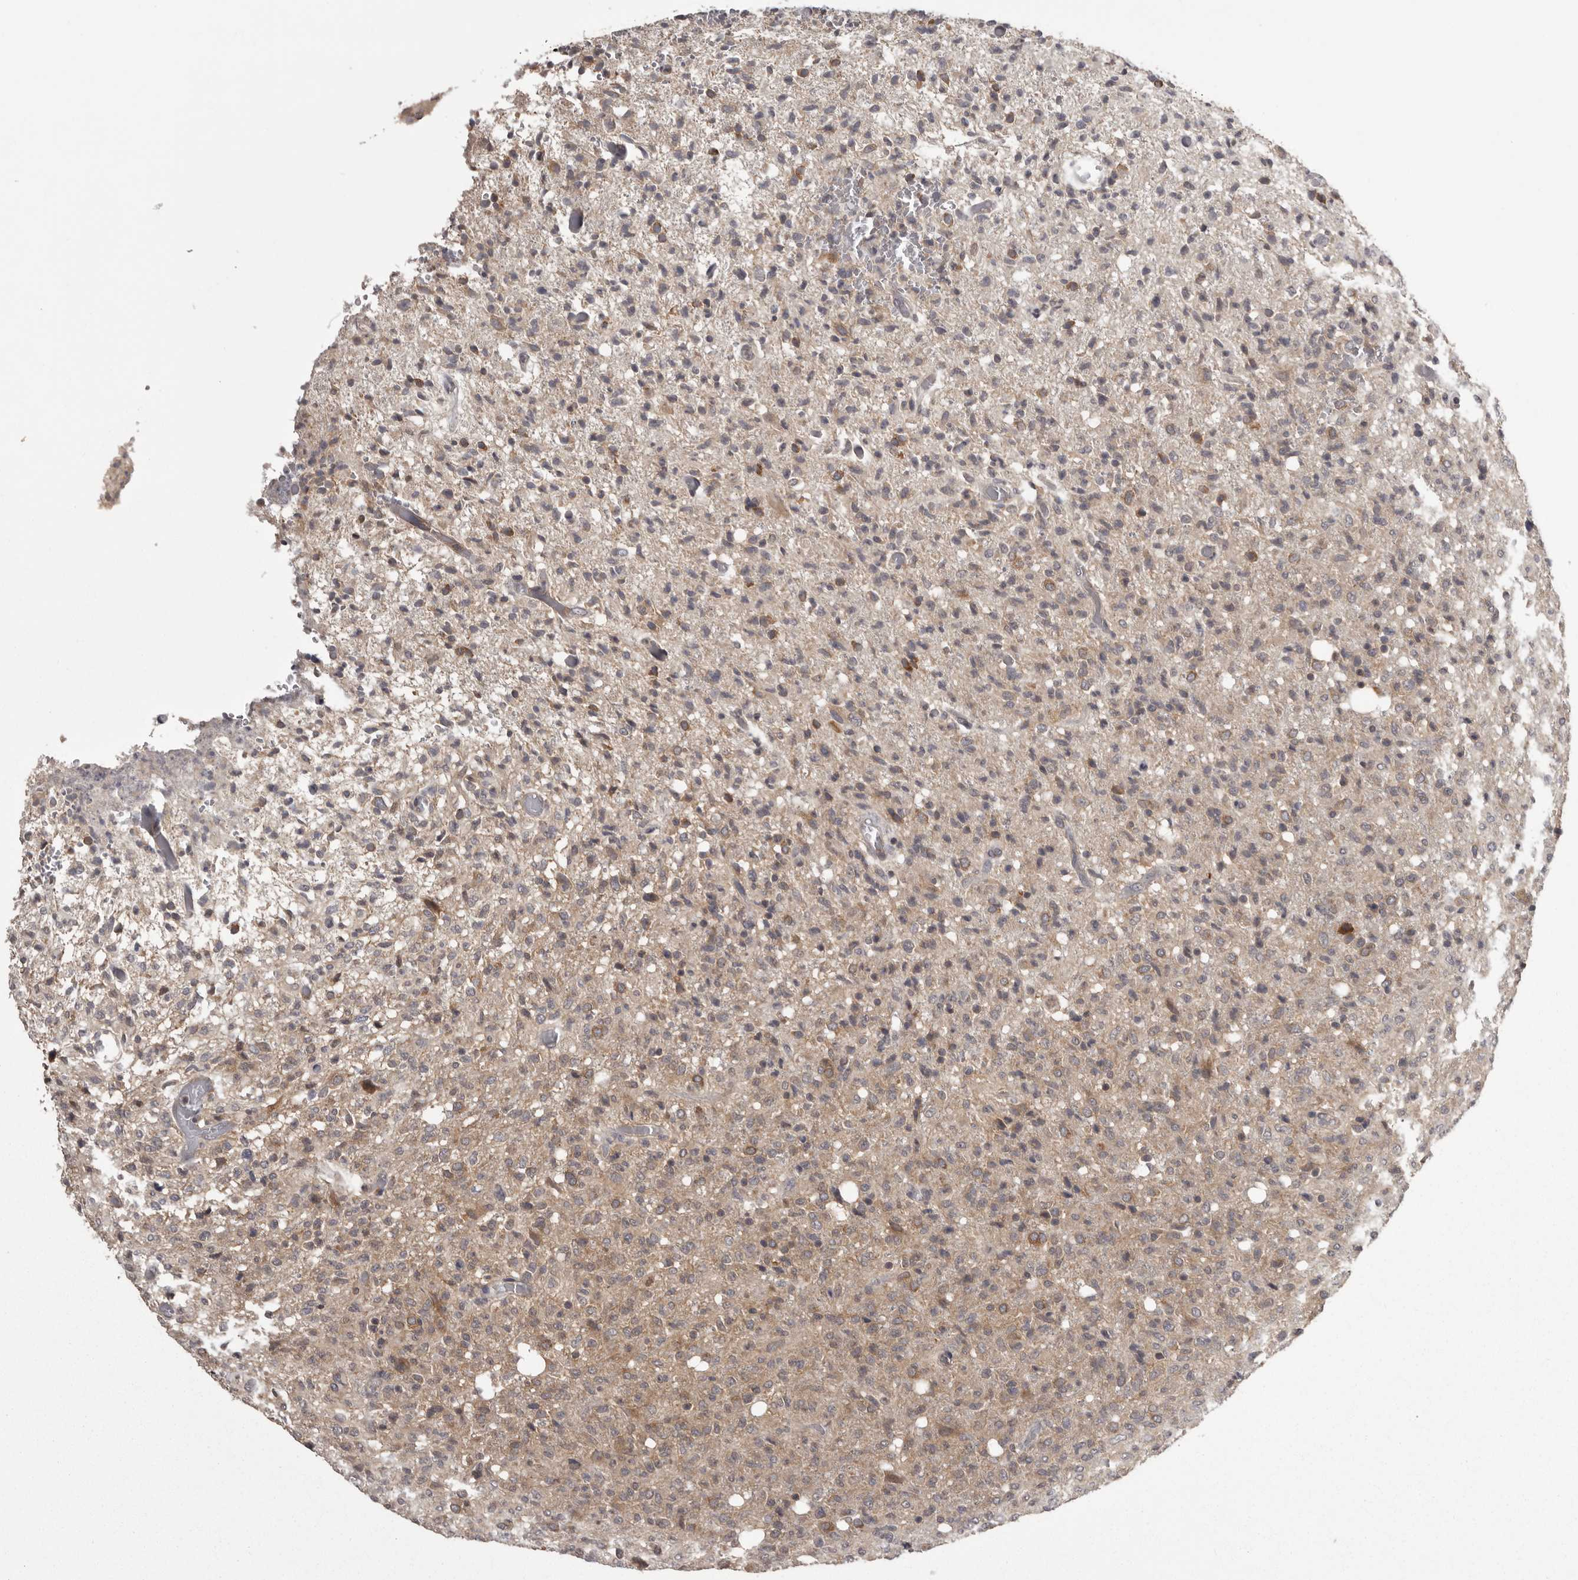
{"staining": {"intensity": "weak", "quantity": "25%-75%", "location": "cytoplasmic/membranous"}, "tissue": "glioma", "cell_type": "Tumor cells", "image_type": "cancer", "snomed": [{"axis": "morphology", "description": "Glioma, malignant, High grade"}, {"axis": "topography", "description": "Brain"}], "caption": "Immunohistochemistry (IHC) (DAB (3,3'-diaminobenzidine)) staining of human glioma displays weak cytoplasmic/membranous protein positivity in approximately 25%-75% of tumor cells.", "gene": "DARS1", "patient": {"sex": "female", "age": 57}}